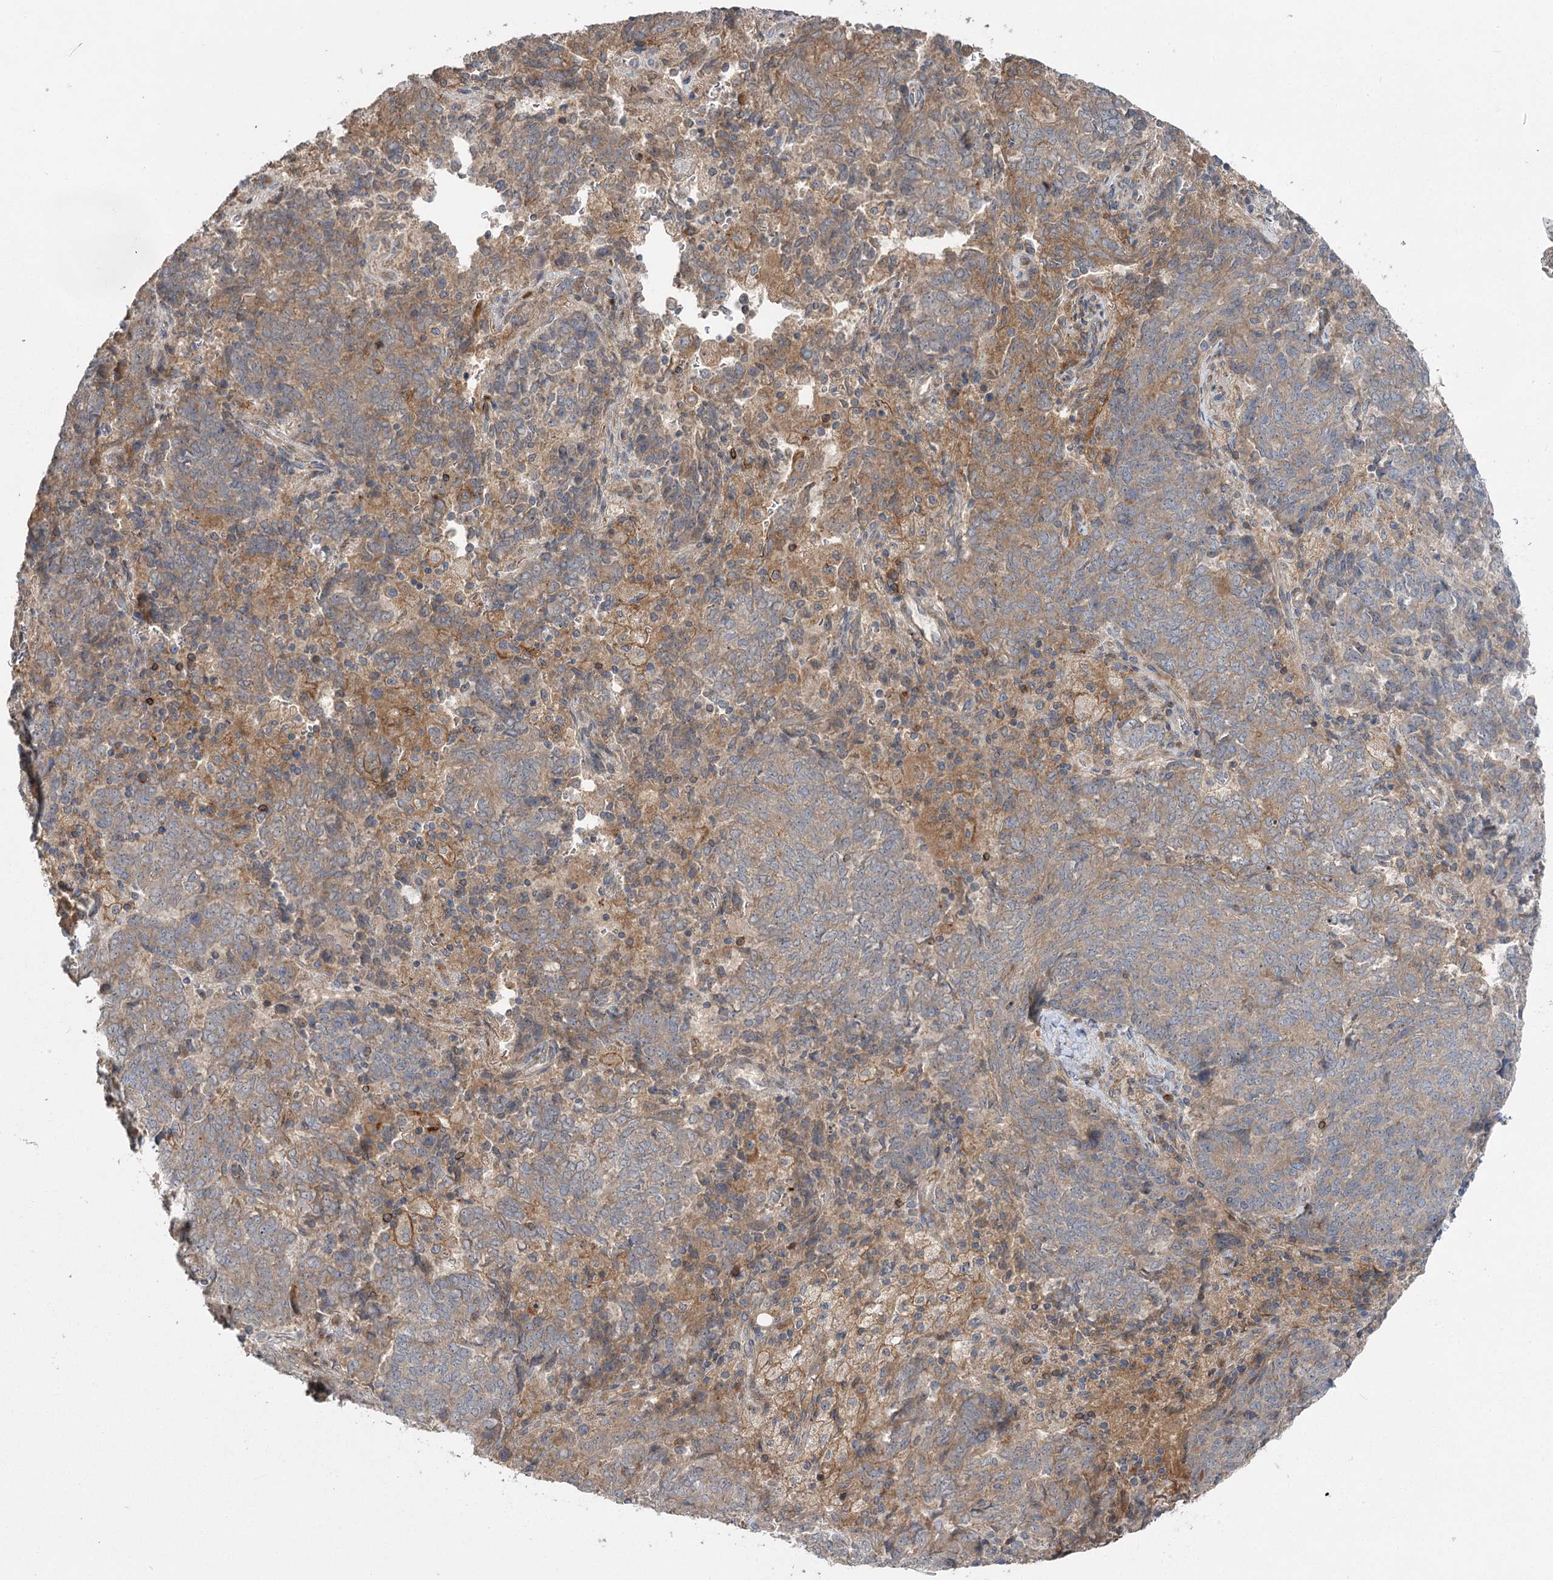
{"staining": {"intensity": "moderate", "quantity": "25%-75%", "location": "cytoplasmic/membranous"}, "tissue": "endometrial cancer", "cell_type": "Tumor cells", "image_type": "cancer", "snomed": [{"axis": "morphology", "description": "Adenocarcinoma, NOS"}, {"axis": "topography", "description": "Endometrium"}], "caption": "Moderate cytoplasmic/membranous expression for a protein is identified in approximately 25%-75% of tumor cells of endometrial adenocarcinoma using immunohistochemistry.", "gene": "KCNN2", "patient": {"sex": "female", "age": 80}}